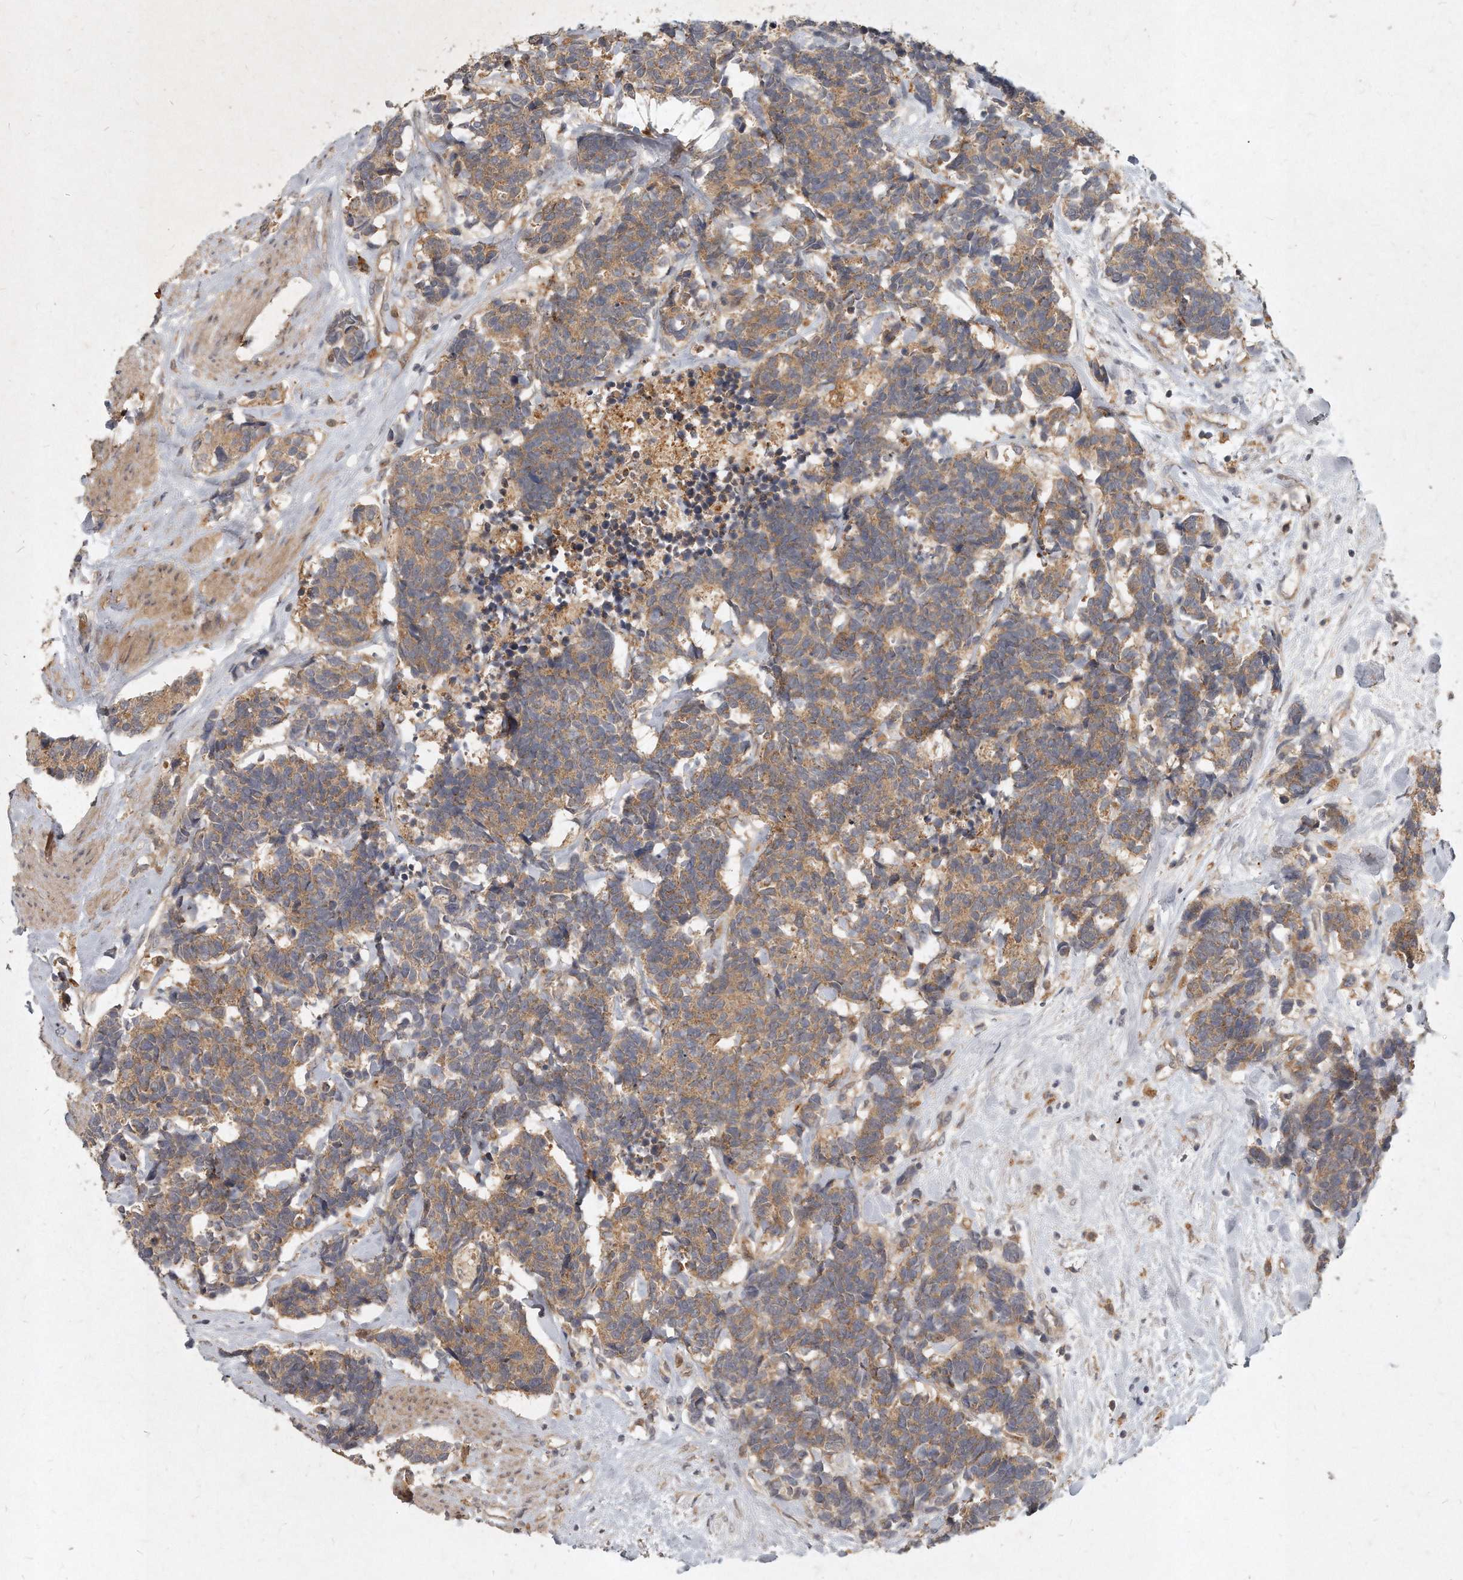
{"staining": {"intensity": "moderate", "quantity": ">75%", "location": "cytoplasmic/membranous"}, "tissue": "carcinoid", "cell_type": "Tumor cells", "image_type": "cancer", "snomed": [{"axis": "morphology", "description": "Carcinoma, NOS"}, {"axis": "morphology", "description": "Carcinoid, malignant, NOS"}, {"axis": "topography", "description": "Urinary bladder"}], "caption": "This is an image of immunohistochemistry (IHC) staining of carcinoid, which shows moderate positivity in the cytoplasmic/membranous of tumor cells.", "gene": "LGALS8", "patient": {"sex": "male", "age": 57}}